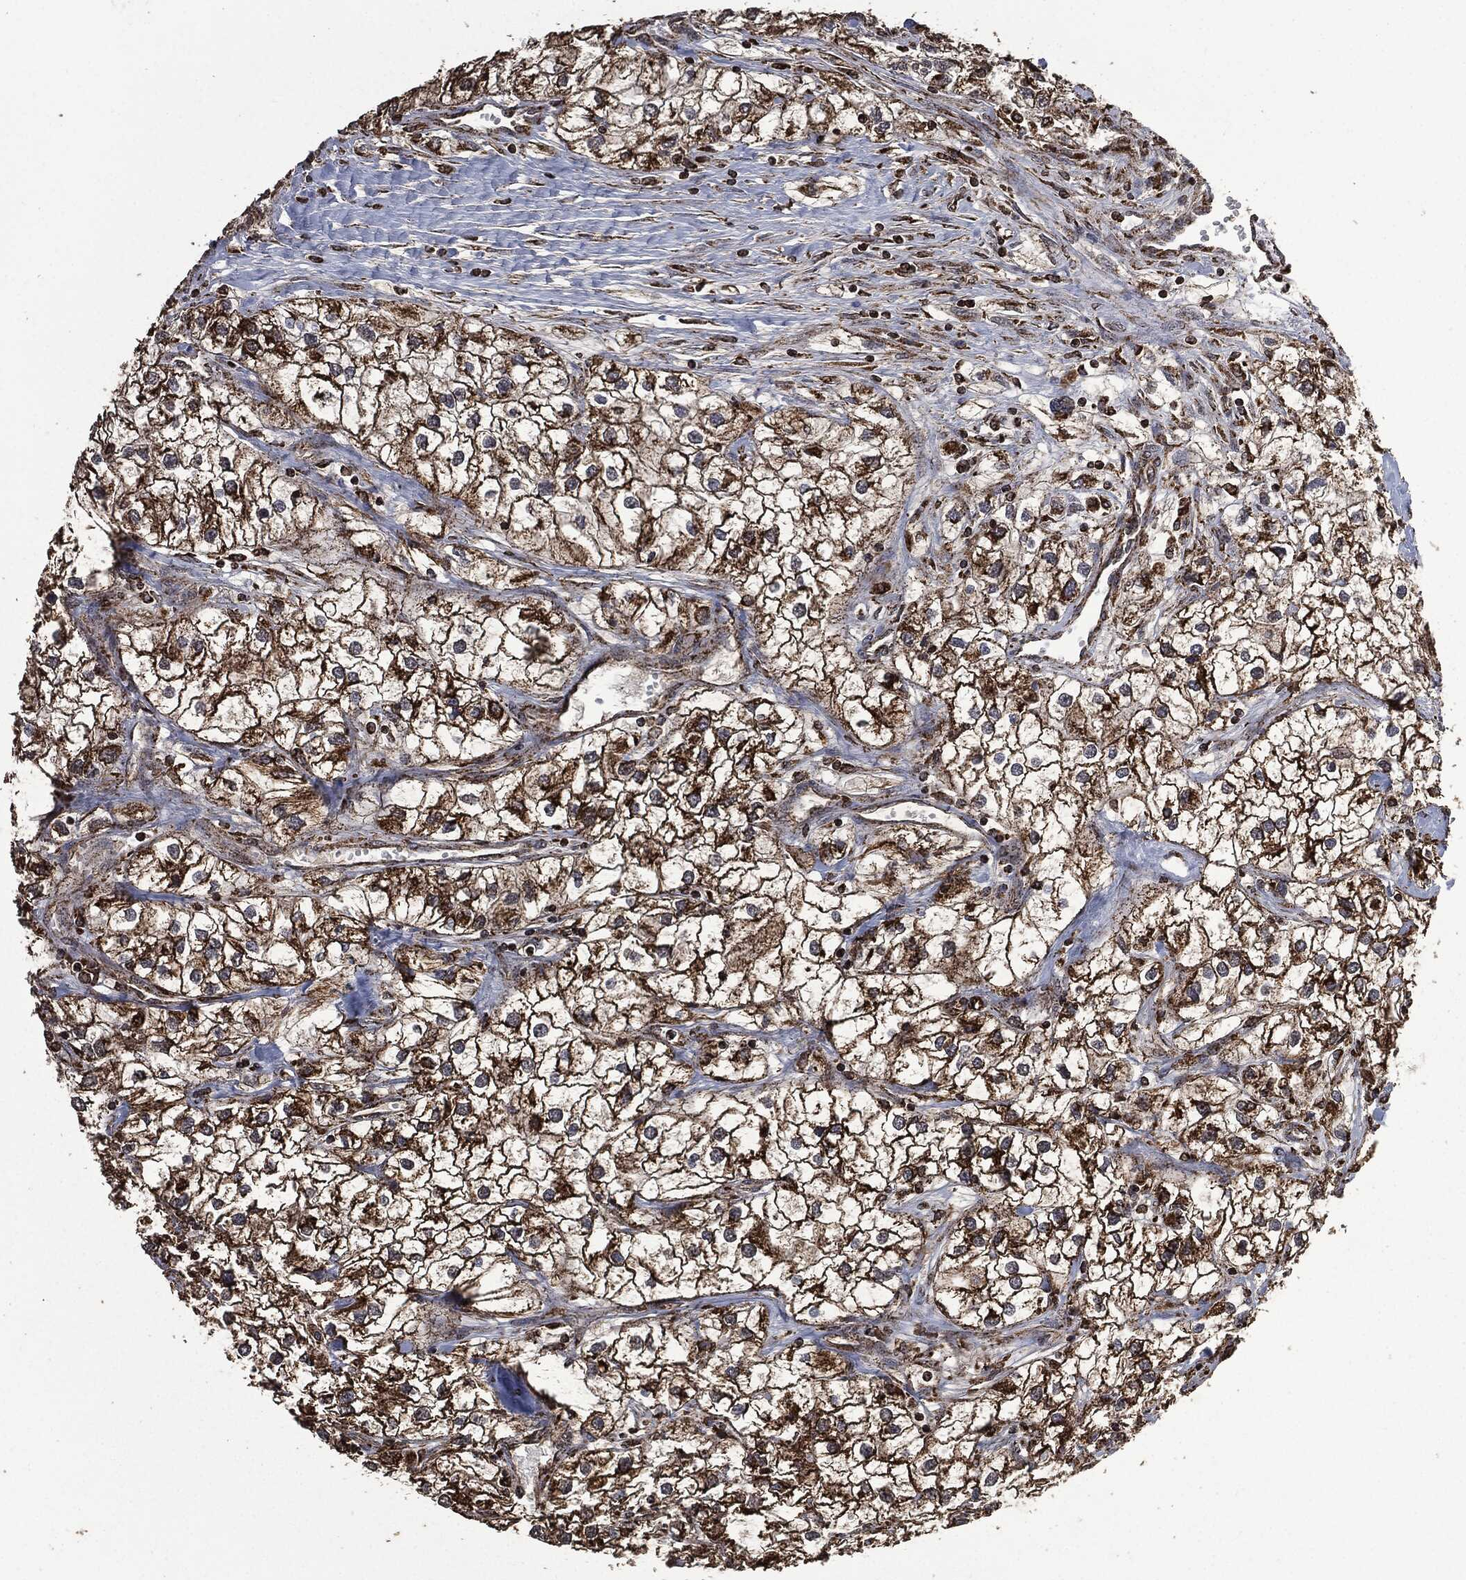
{"staining": {"intensity": "strong", "quantity": ">75%", "location": "cytoplasmic/membranous"}, "tissue": "renal cancer", "cell_type": "Tumor cells", "image_type": "cancer", "snomed": [{"axis": "morphology", "description": "Adenocarcinoma, NOS"}, {"axis": "topography", "description": "Kidney"}], "caption": "Strong cytoplasmic/membranous protein expression is identified in about >75% of tumor cells in adenocarcinoma (renal).", "gene": "LIG3", "patient": {"sex": "male", "age": 59}}